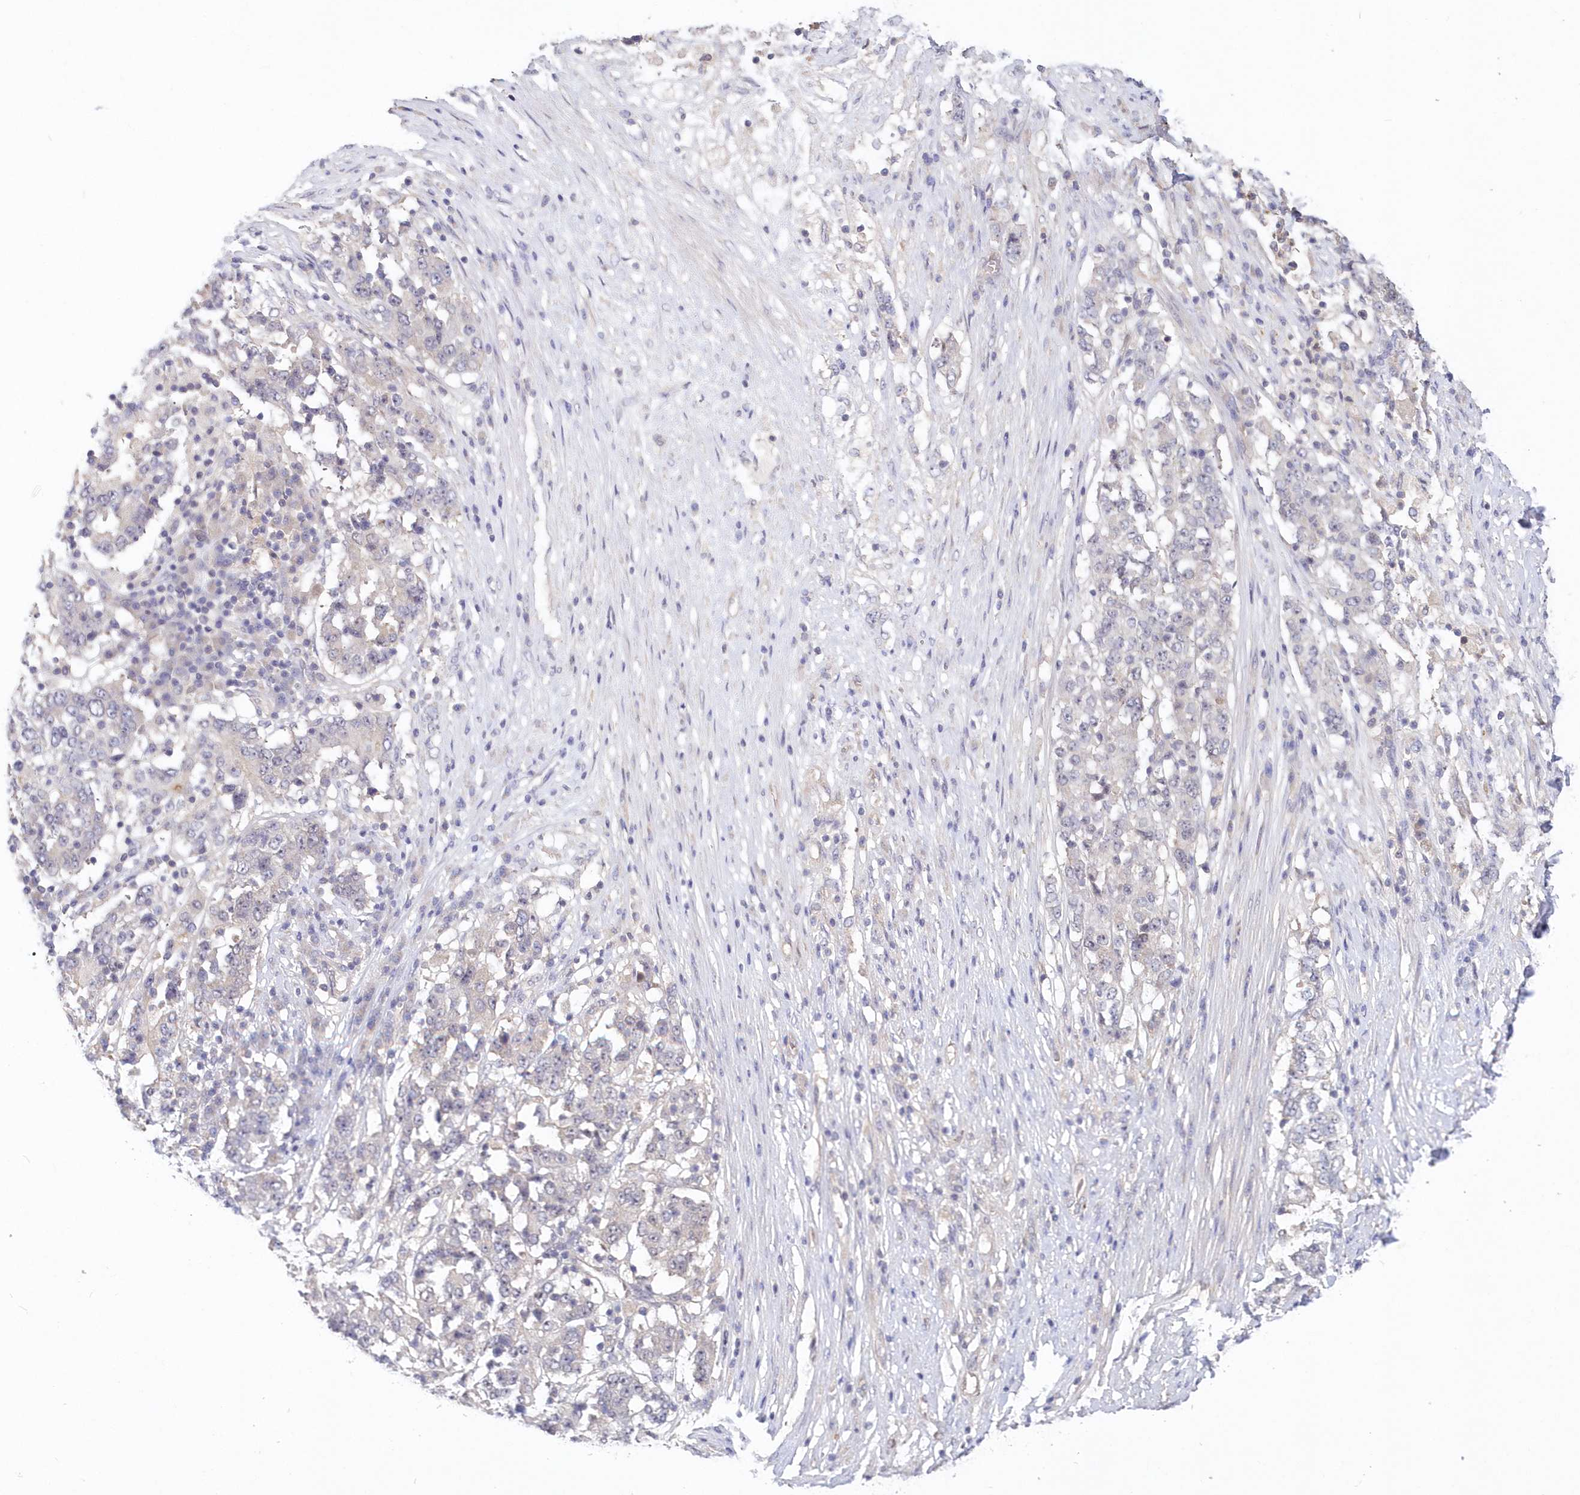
{"staining": {"intensity": "negative", "quantity": "none", "location": "none"}, "tissue": "stomach cancer", "cell_type": "Tumor cells", "image_type": "cancer", "snomed": [{"axis": "morphology", "description": "Adenocarcinoma, NOS"}, {"axis": "topography", "description": "Stomach"}], "caption": "The micrograph exhibits no significant positivity in tumor cells of stomach cancer (adenocarcinoma).", "gene": "KATNA1", "patient": {"sex": "male", "age": 59}}